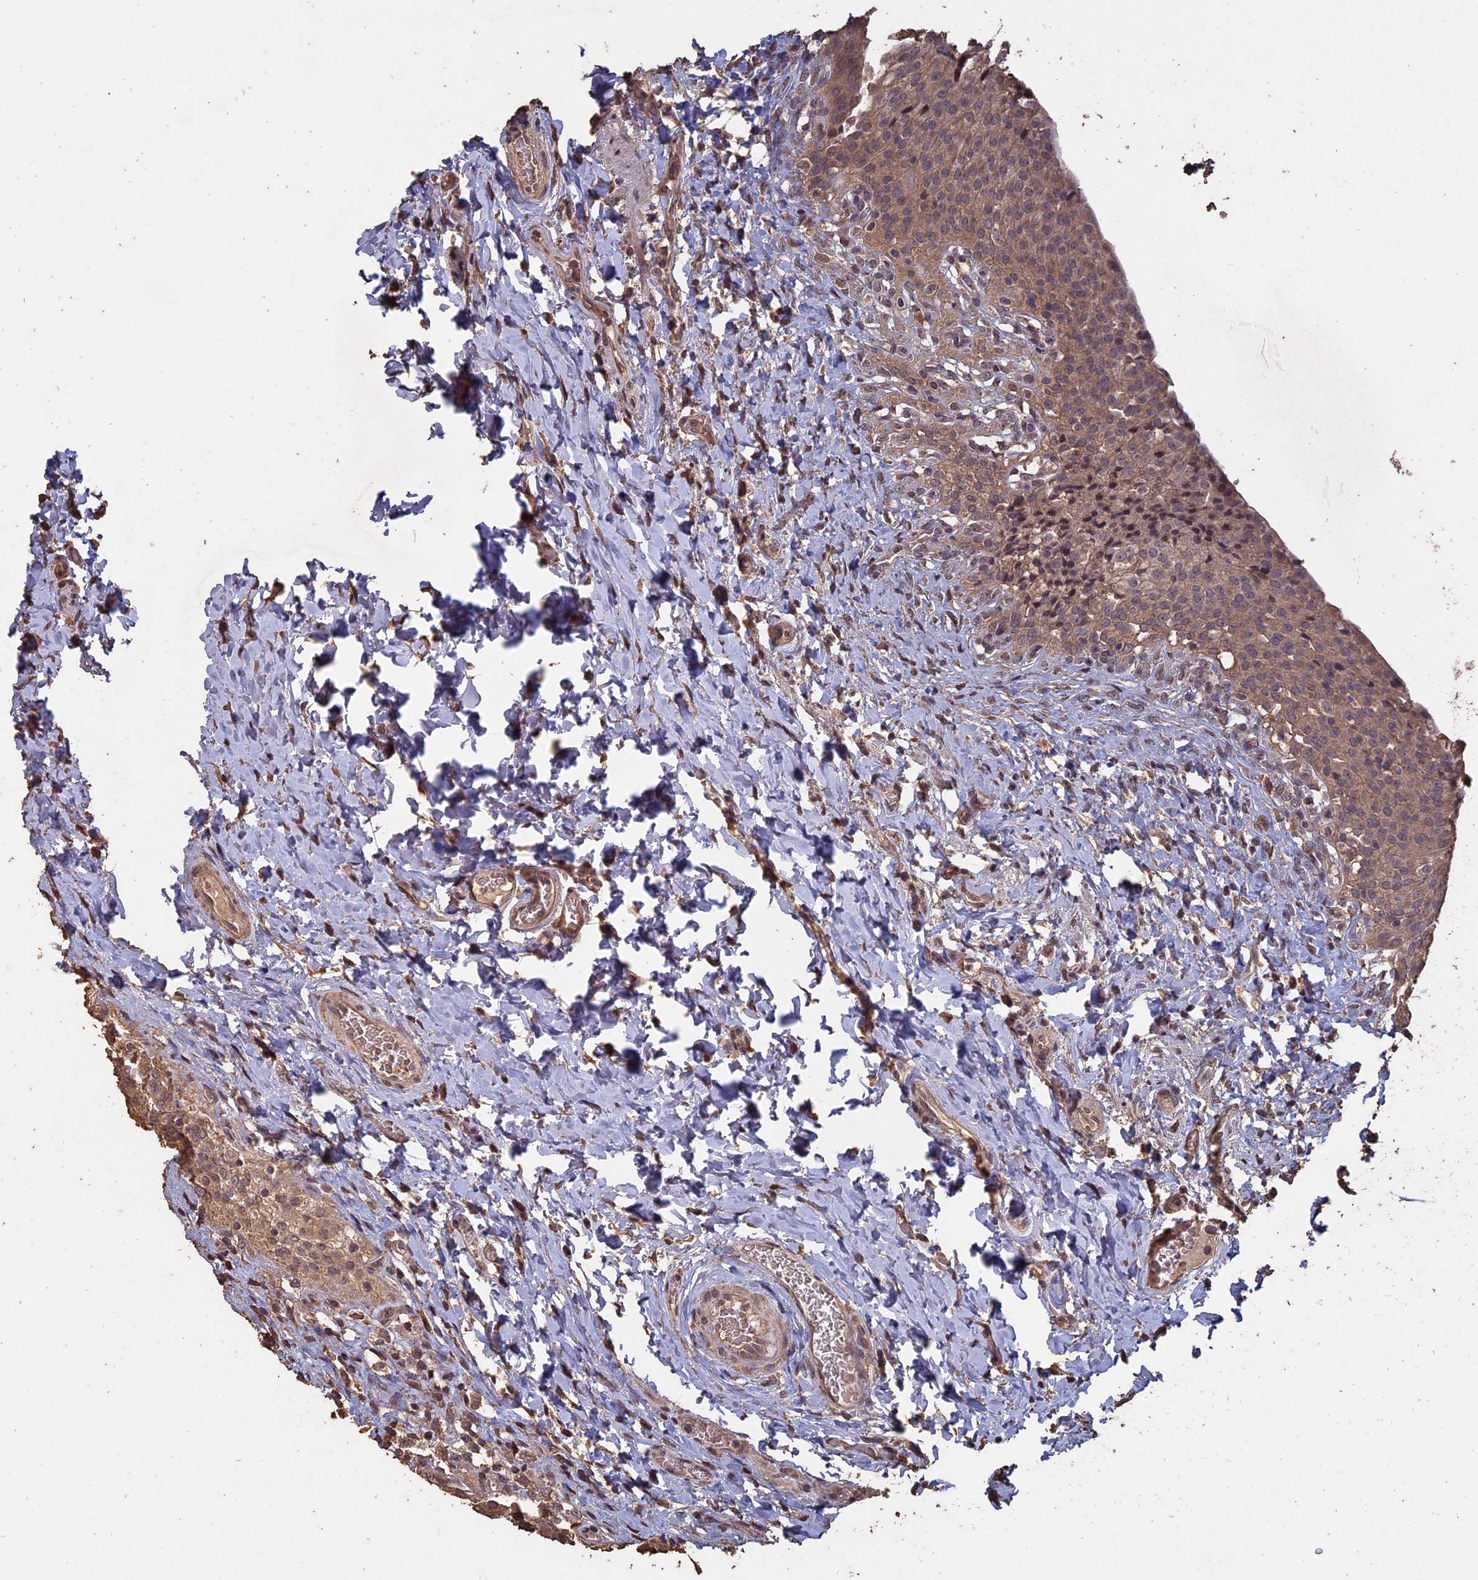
{"staining": {"intensity": "moderate", "quantity": ">75%", "location": "cytoplasmic/membranous,nuclear"}, "tissue": "urinary bladder", "cell_type": "Urothelial cells", "image_type": "normal", "snomed": [{"axis": "morphology", "description": "Normal tissue, NOS"}, {"axis": "morphology", "description": "Inflammation, NOS"}, {"axis": "topography", "description": "Urinary bladder"}], "caption": "The micrograph exhibits a brown stain indicating the presence of a protein in the cytoplasmic/membranous,nuclear of urothelial cells in urinary bladder. (Brightfield microscopy of DAB IHC at high magnification).", "gene": "HUNK", "patient": {"sex": "male", "age": 64}}